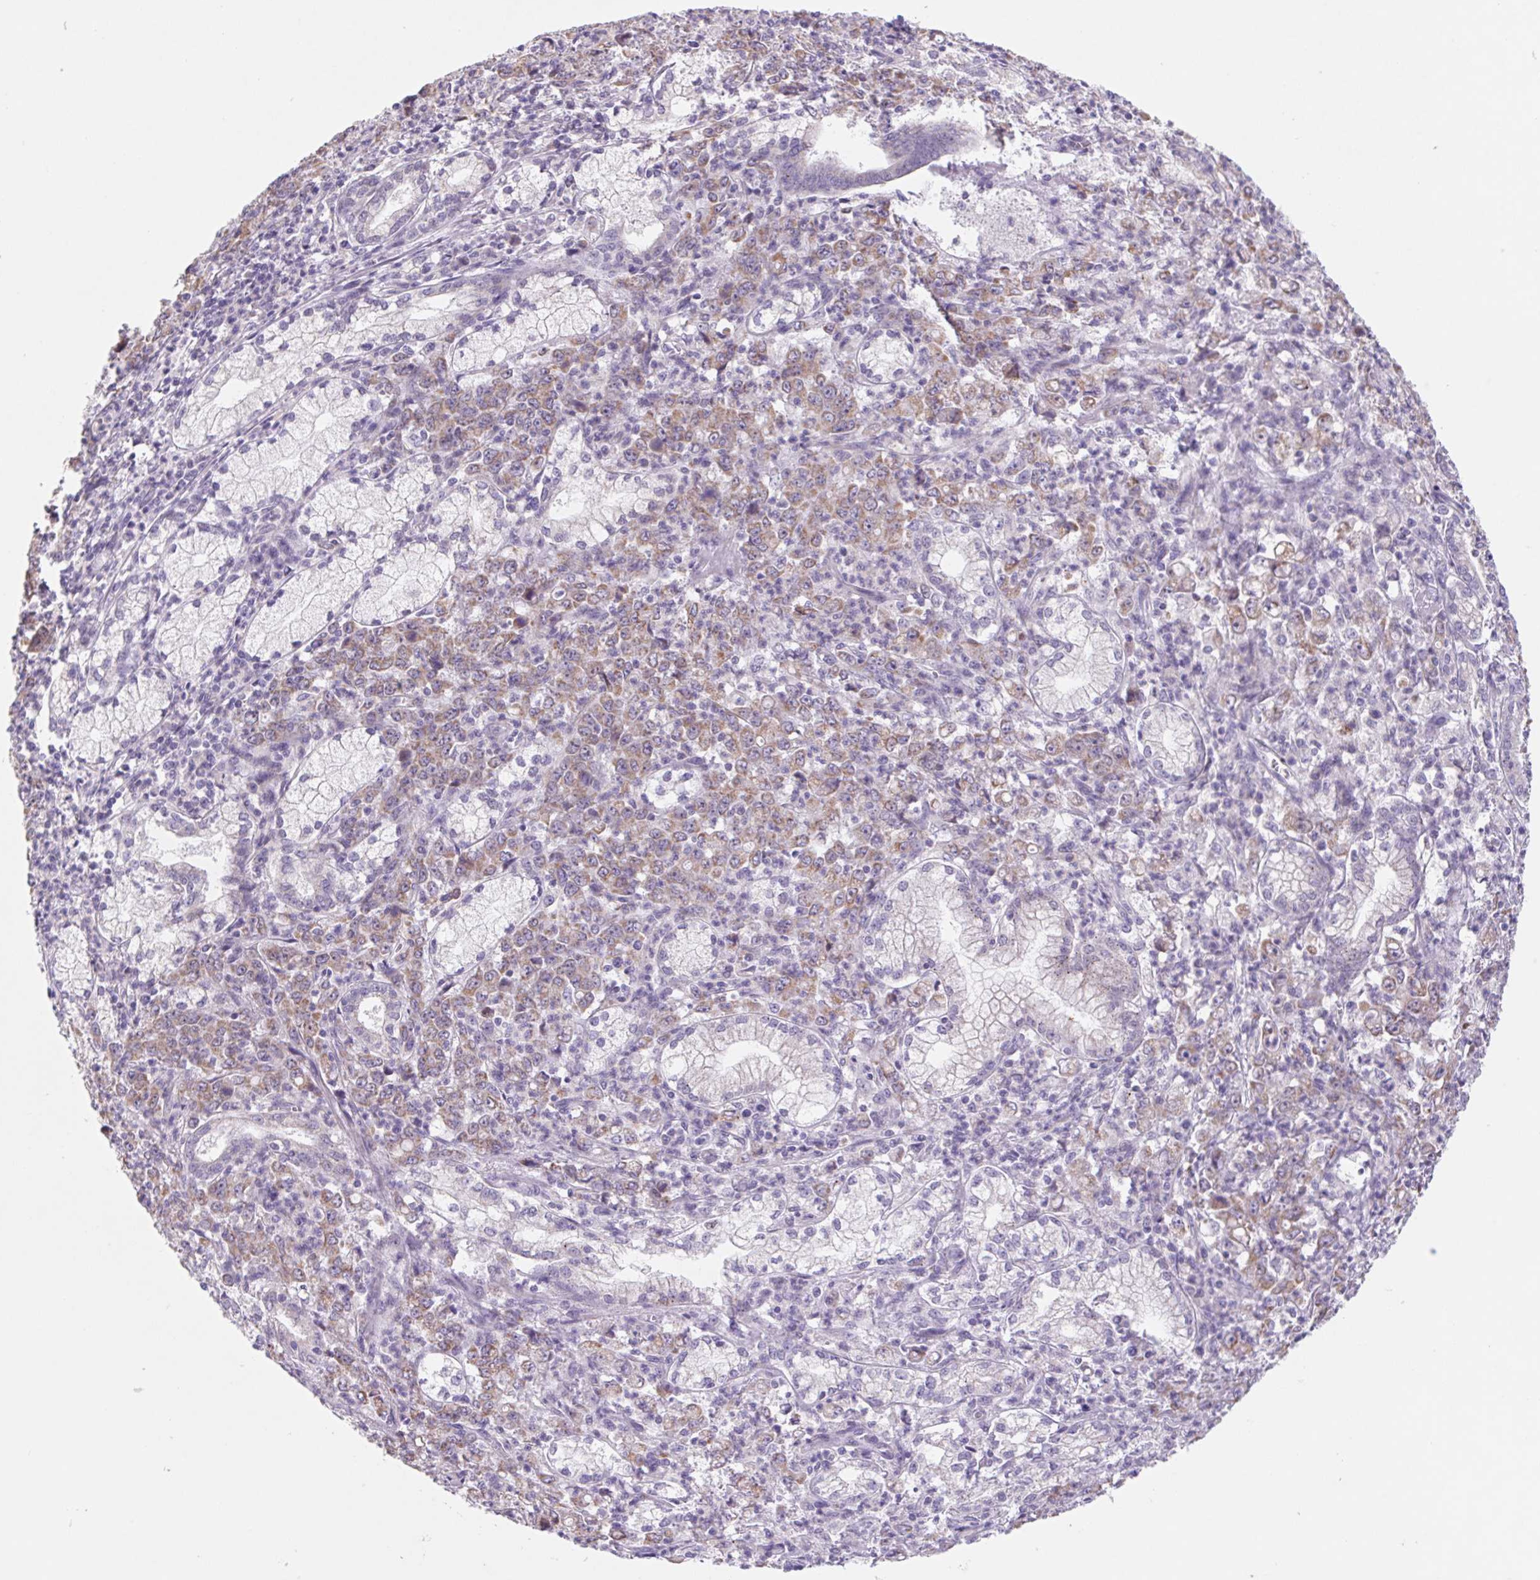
{"staining": {"intensity": "weak", "quantity": ">75%", "location": "cytoplasmic/membranous"}, "tissue": "stomach cancer", "cell_type": "Tumor cells", "image_type": "cancer", "snomed": [{"axis": "morphology", "description": "Adenocarcinoma, NOS"}, {"axis": "topography", "description": "Stomach, lower"}], "caption": "This photomicrograph shows adenocarcinoma (stomach) stained with IHC to label a protein in brown. The cytoplasmic/membranous of tumor cells show weak positivity for the protein. Nuclei are counter-stained blue.", "gene": "DPPA5", "patient": {"sex": "female", "age": 71}}